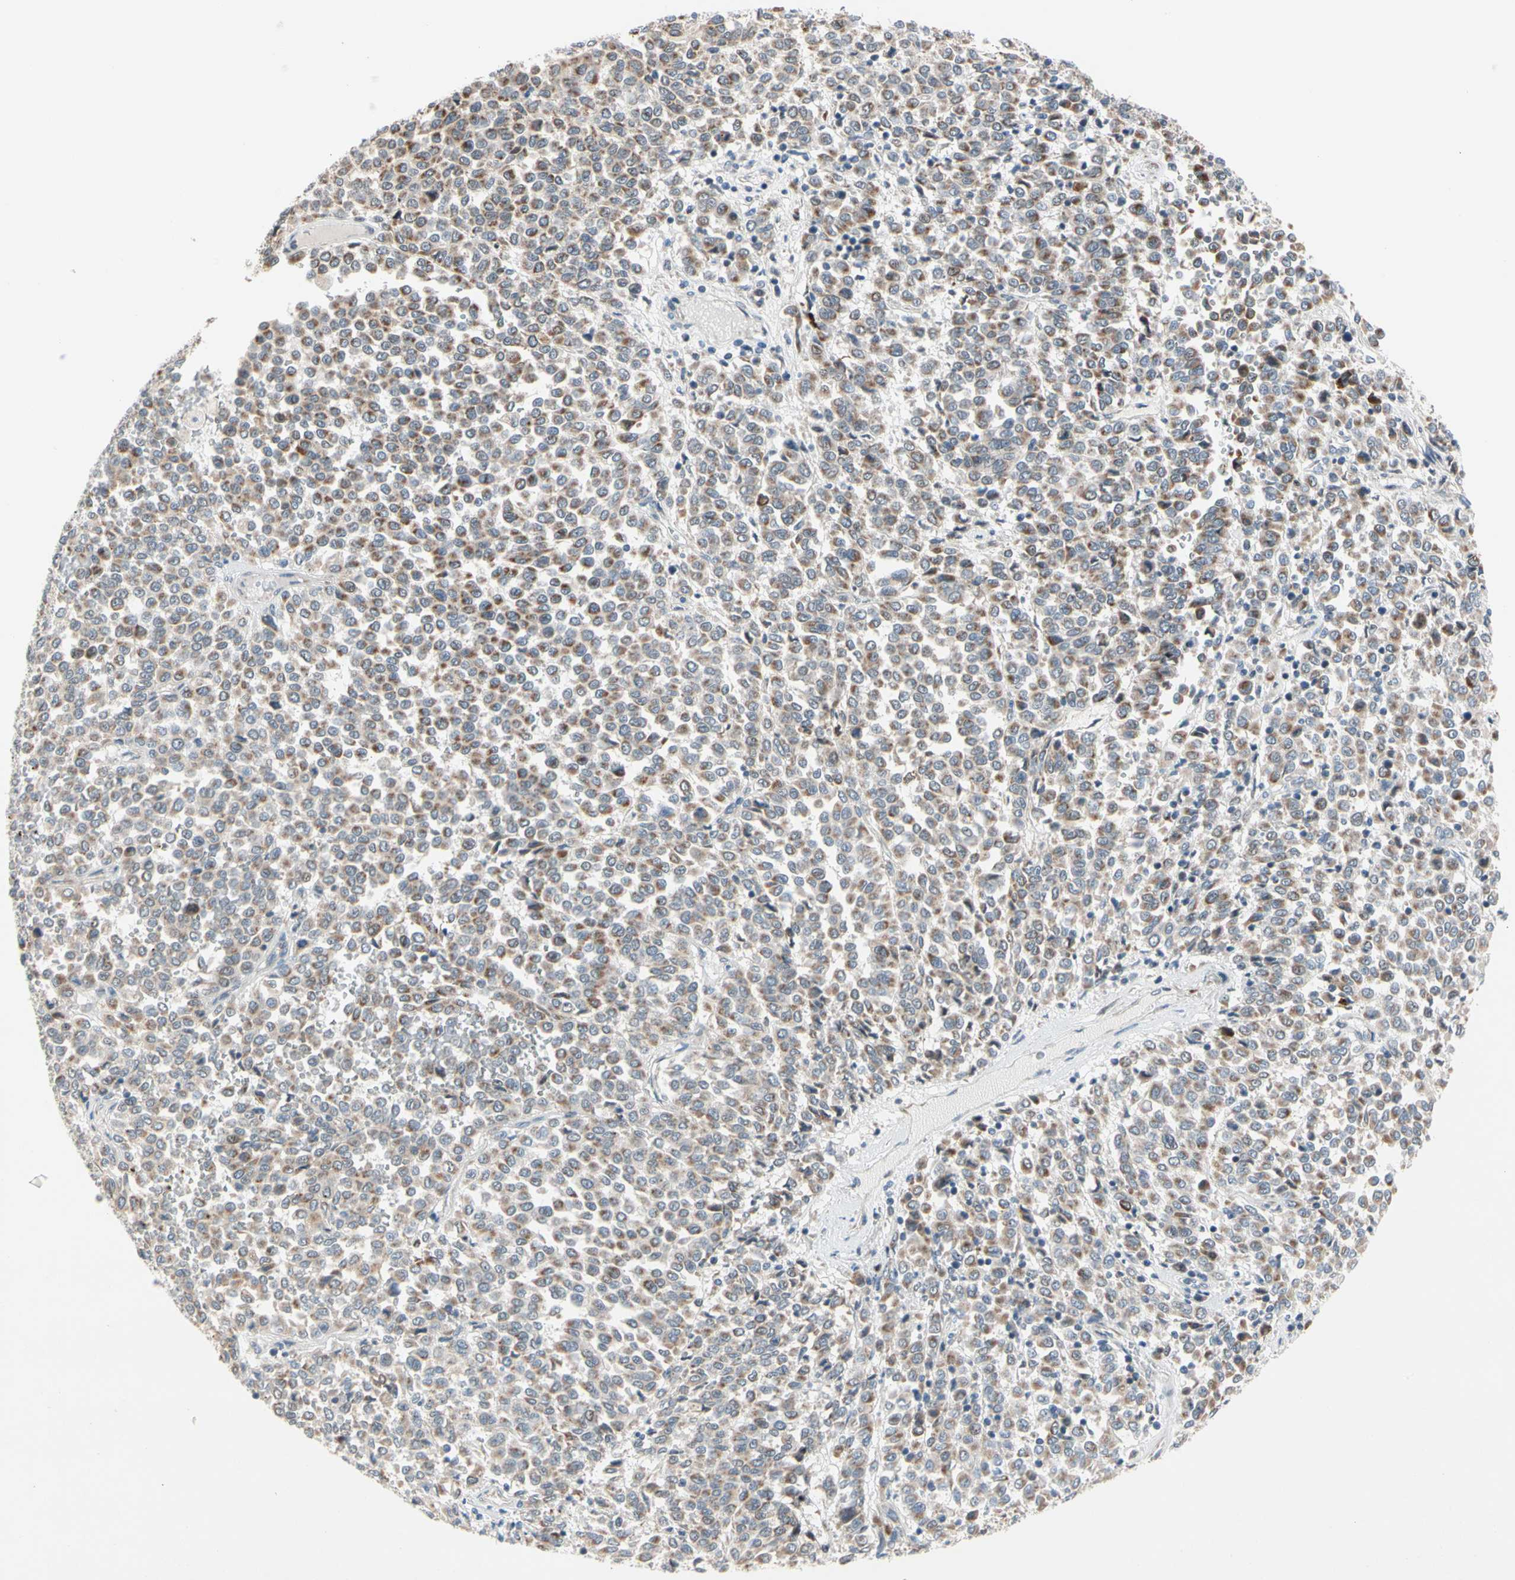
{"staining": {"intensity": "moderate", "quantity": ">75%", "location": "cytoplasmic/membranous"}, "tissue": "melanoma", "cell_type": "Tumor cells", "image_type": "cancer", "snomed": [{"axis": "morphology", "description": "Malignant melanoma, Metastatic site"}, {"axis": "topography", "description": "Pancreas"}], "caption": "A brown stain shows moderate cytoplasmic/membranous expression of a protein in human malignant melanoma (metastatic site) tumor cells. (IHC, brightfield microscopy, high magnification).", "gene": "MARK1", "patient": {"sex": "female", "age": 30}}